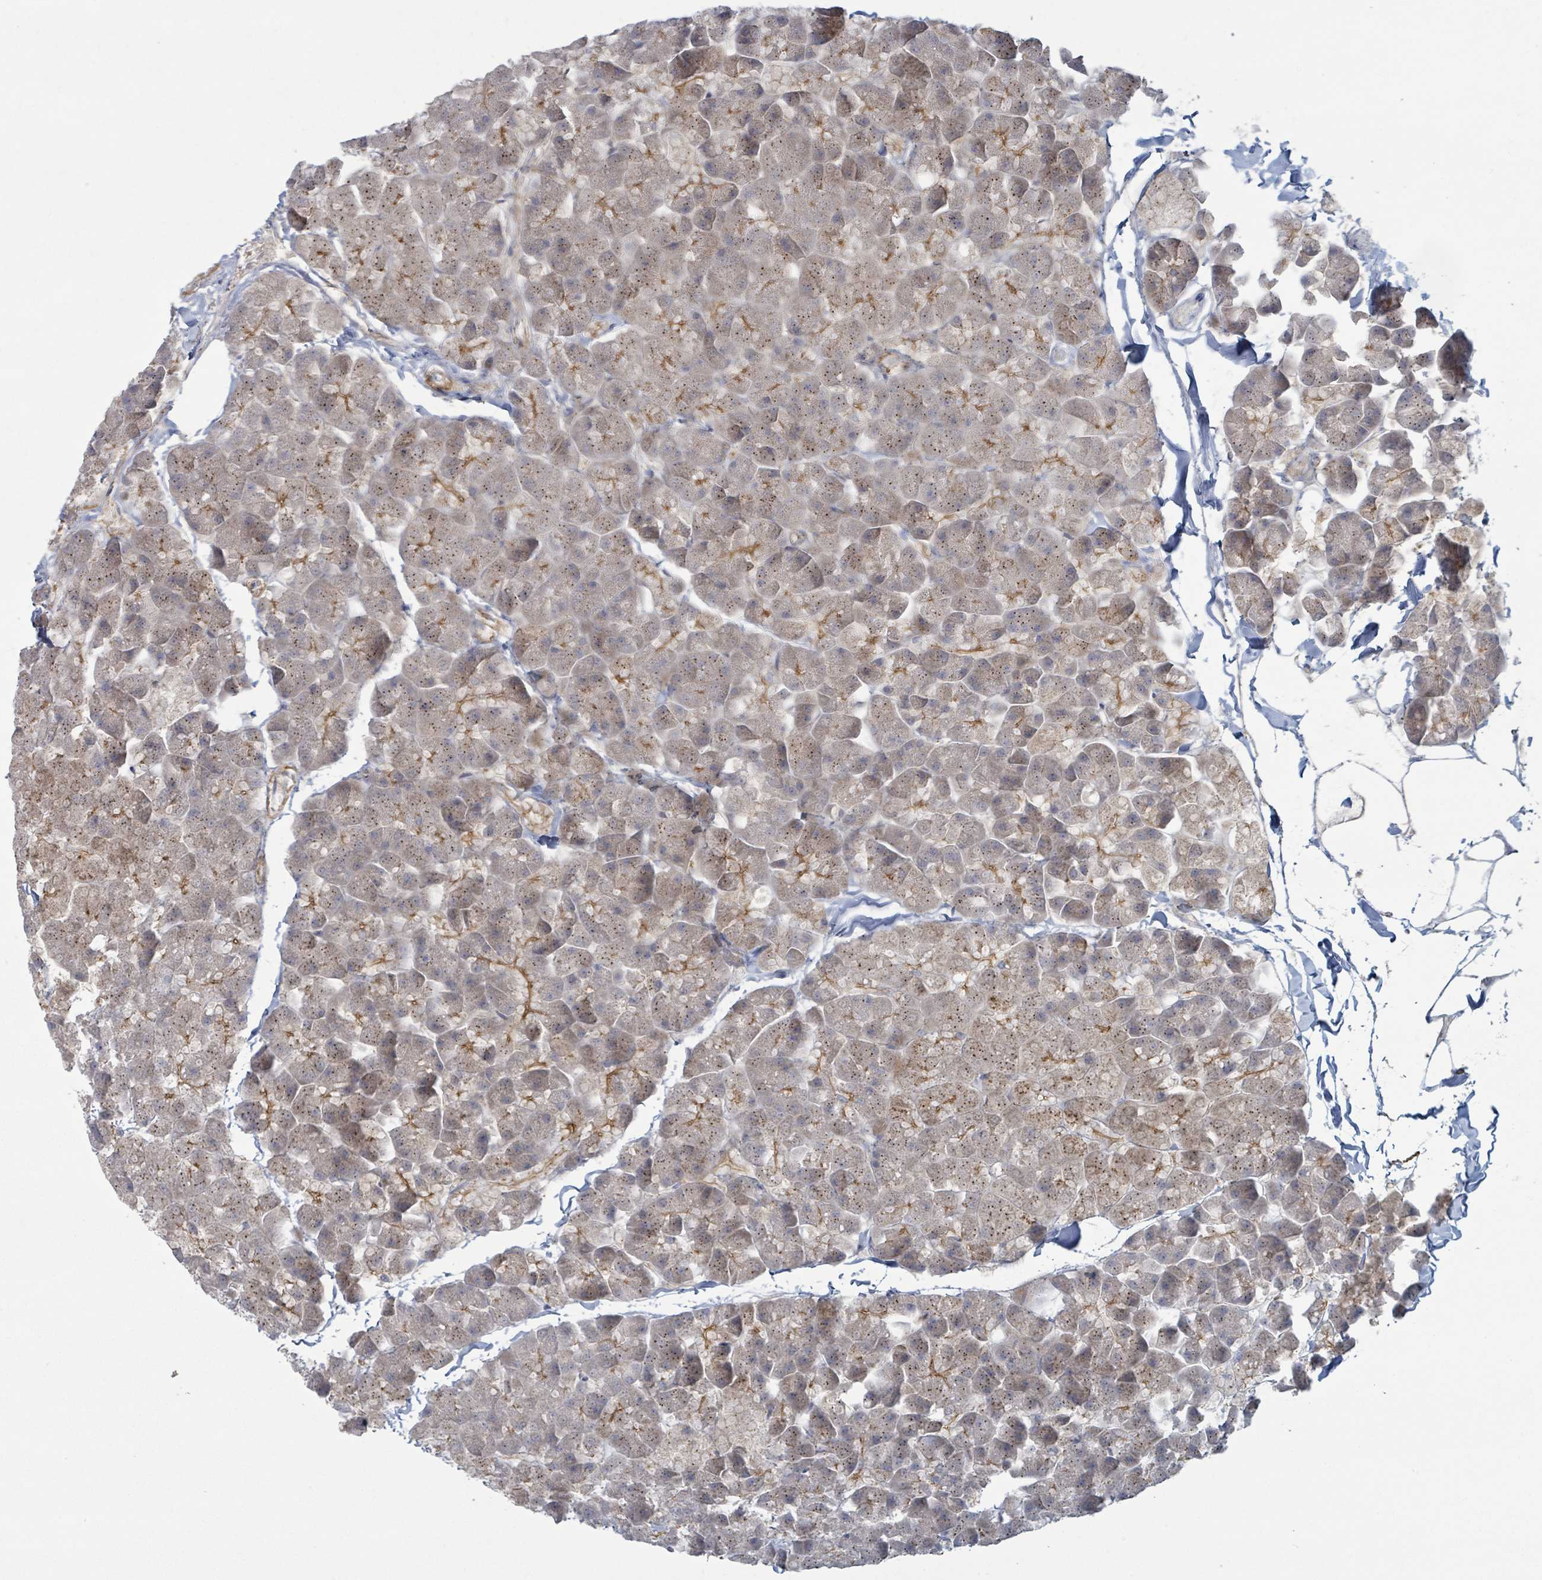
{"staining": {"intensity": "weak", "quantity": "25%-75%", "location": "cytoplasmic/membranous"}, "tissue": "pancreas", "cell_type": "Exocrine glandular cells", "image_type": "normal", "snomed": [{"axis": "morphology", "description": "Normal tissue, NOS"}, {"axis": "topography", "description": "Pancreas"}], "caption": "Immunohistochemistry staining of normal pancreas, which demonstrates low levels of weak cytoplasmic/membranous staining in approximately 25%-75% of exocrine glandular cells indicating weak cytoplasmic/membranous protein positivity. The staining was performed using DAB (brown) for protein detection and nuclei were counterstained in hematoxylin (blue).", "gene": "COL5A3", "patient": {"sex": "male", "age": 35}}